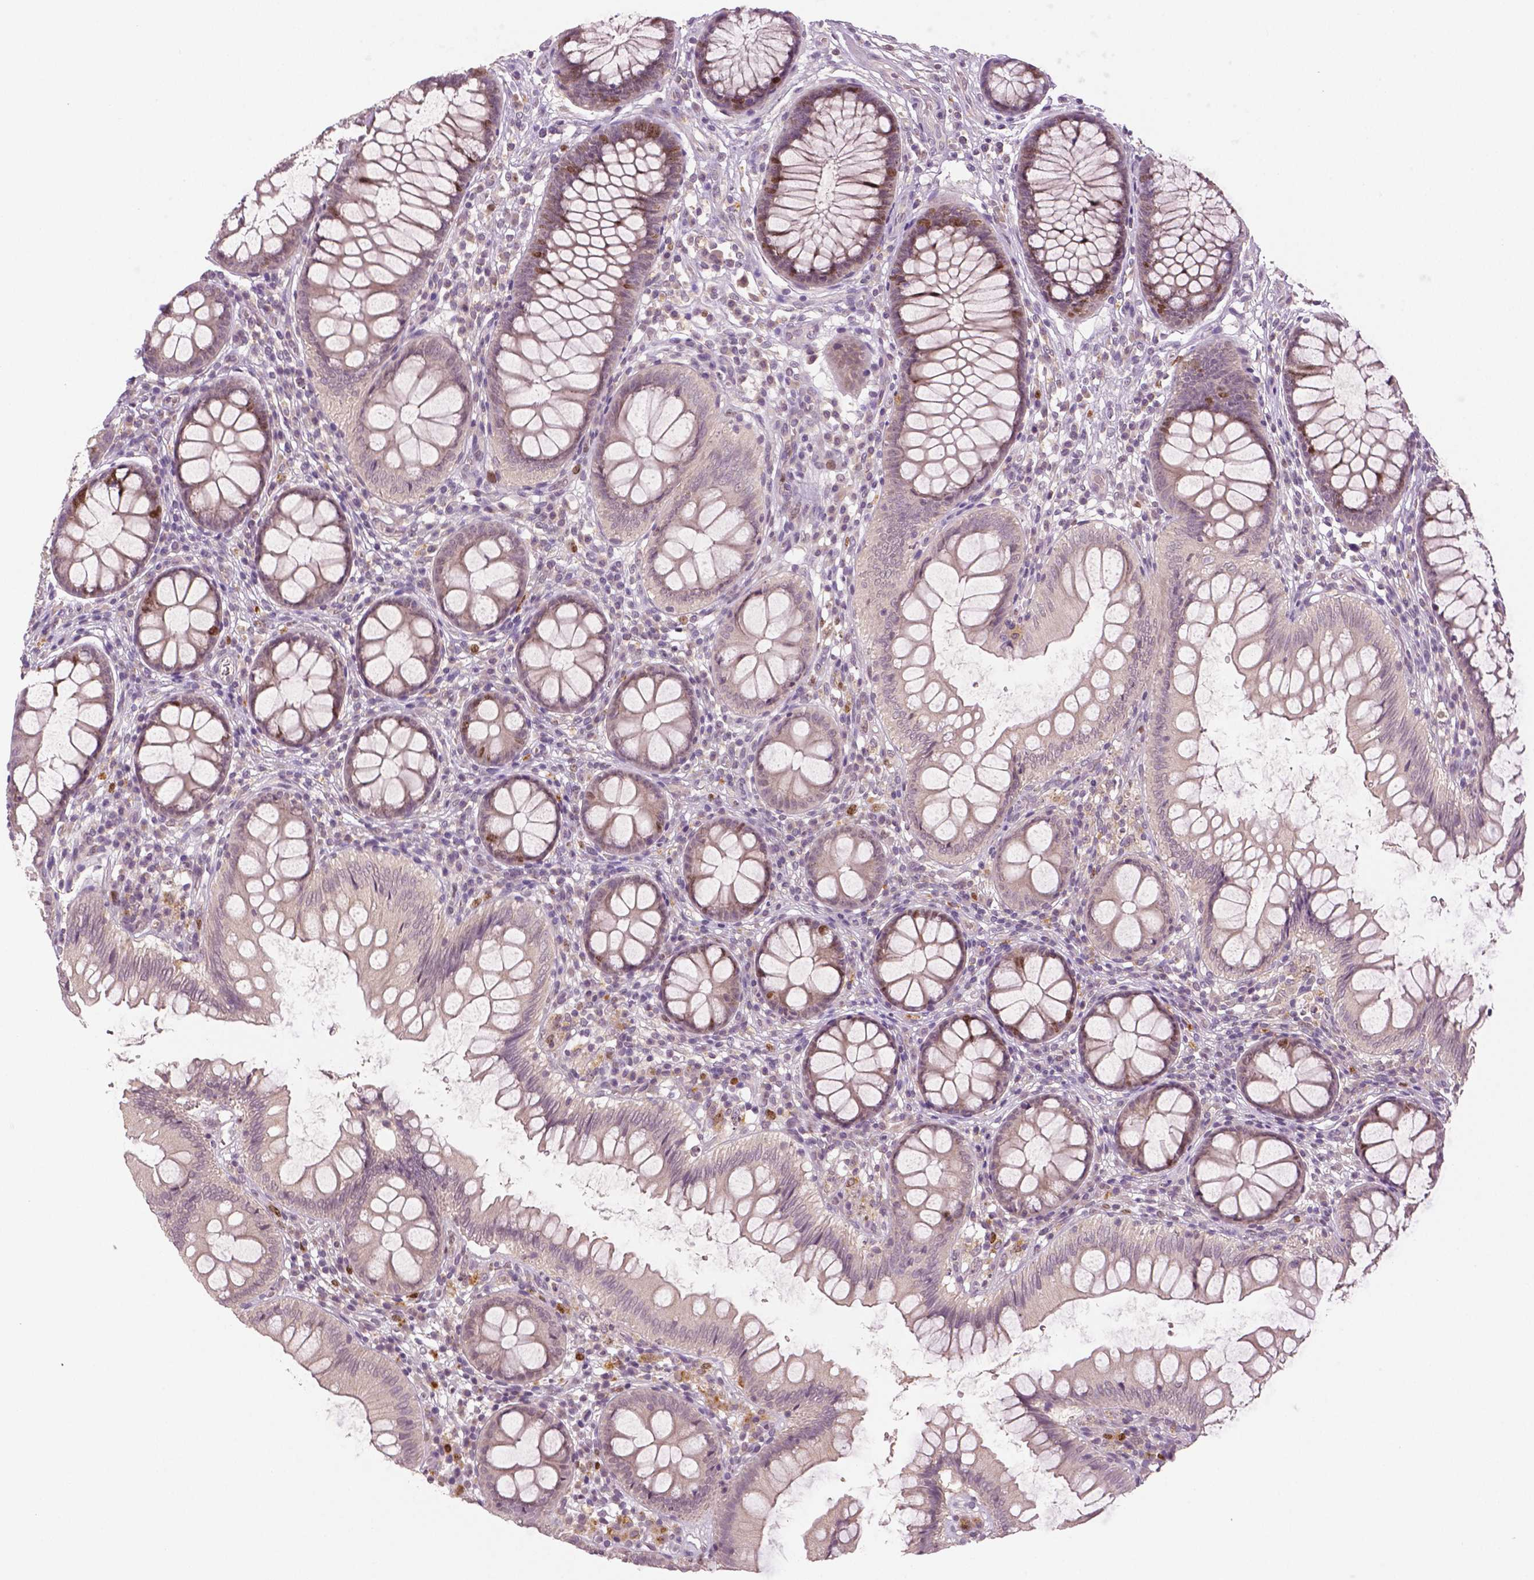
{"staining": {"intensity": "negative", "quantity": "none", "location": "none"}, "tissue": "colon", "cell_type": "Endothelial cells", "image_type": "normal", "snomed": [{"axis": "morphology", "description": "Normal tissue, NOS"}, {"axis": "morphology", "description": "Adenoma, NOS"}, {"axis": "topography", "description": "Soft tissue"}, {"axis": "topography", "description": "Colon"}], "caption": "The histopathology image shows no staining of endothelial cells in benign colon.", "gene": "MKI67", "patient": {"sex": "male", "age": 47}}